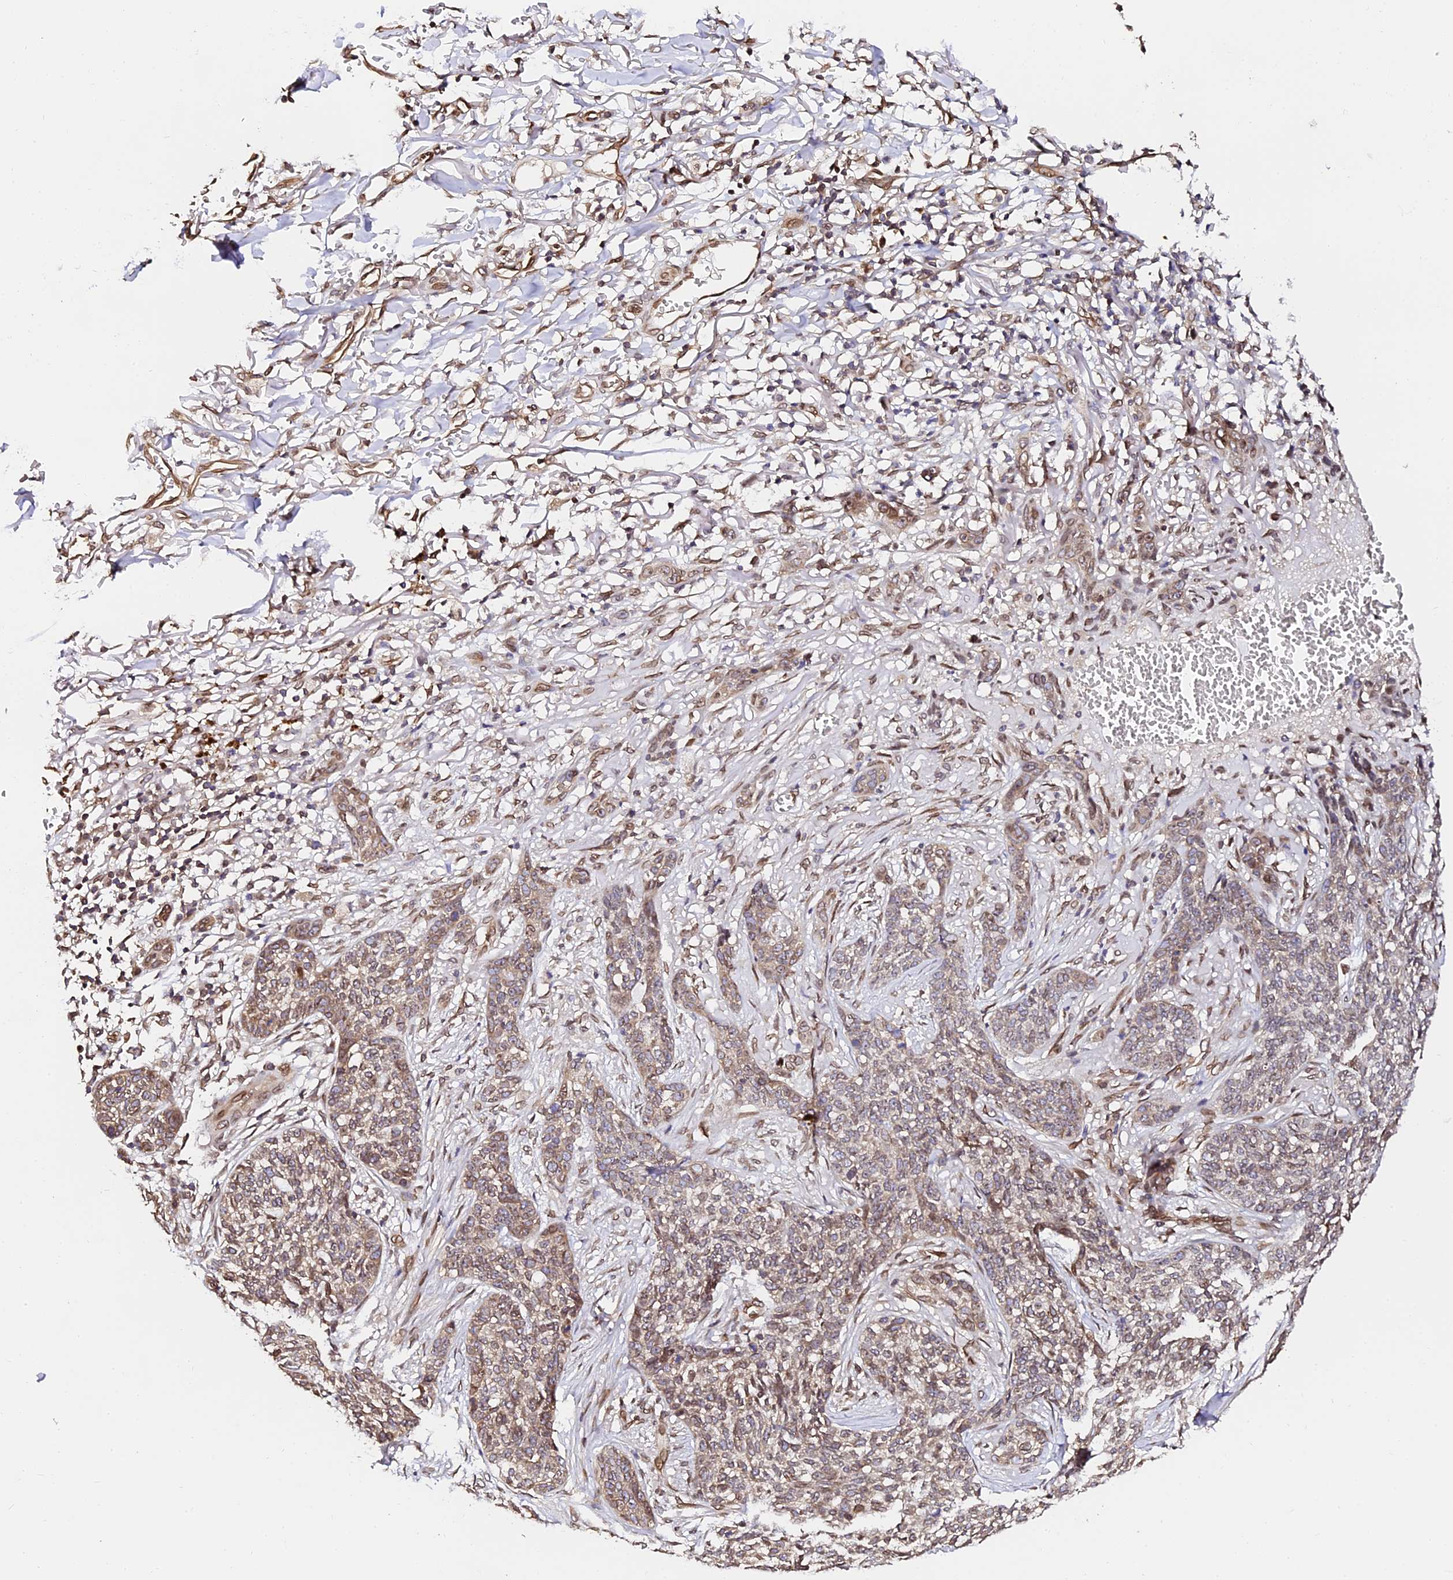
{"staining": {"intensity": "moderate", "quantity": "<25%", "location": "cytoplasmic/membranous,nuclear"}, "tissue": "skin cancer", "cell_type": "Tumor cells", "image_type": "cancer", "snomed": [{"axis": "morphology", "description": "Basal cell carcinoma"}, {"axis": "topography", "description": "Skin"}], "caption": "Protein positivity by IHC displays moderate cytoplasmic/membranous and nuclear expression in approximately <25% of tumor cells in skin cancer (basal cell carcinoma).", "gene": "ANAPC5", "patient": {"sex": "male", "age": 85}}